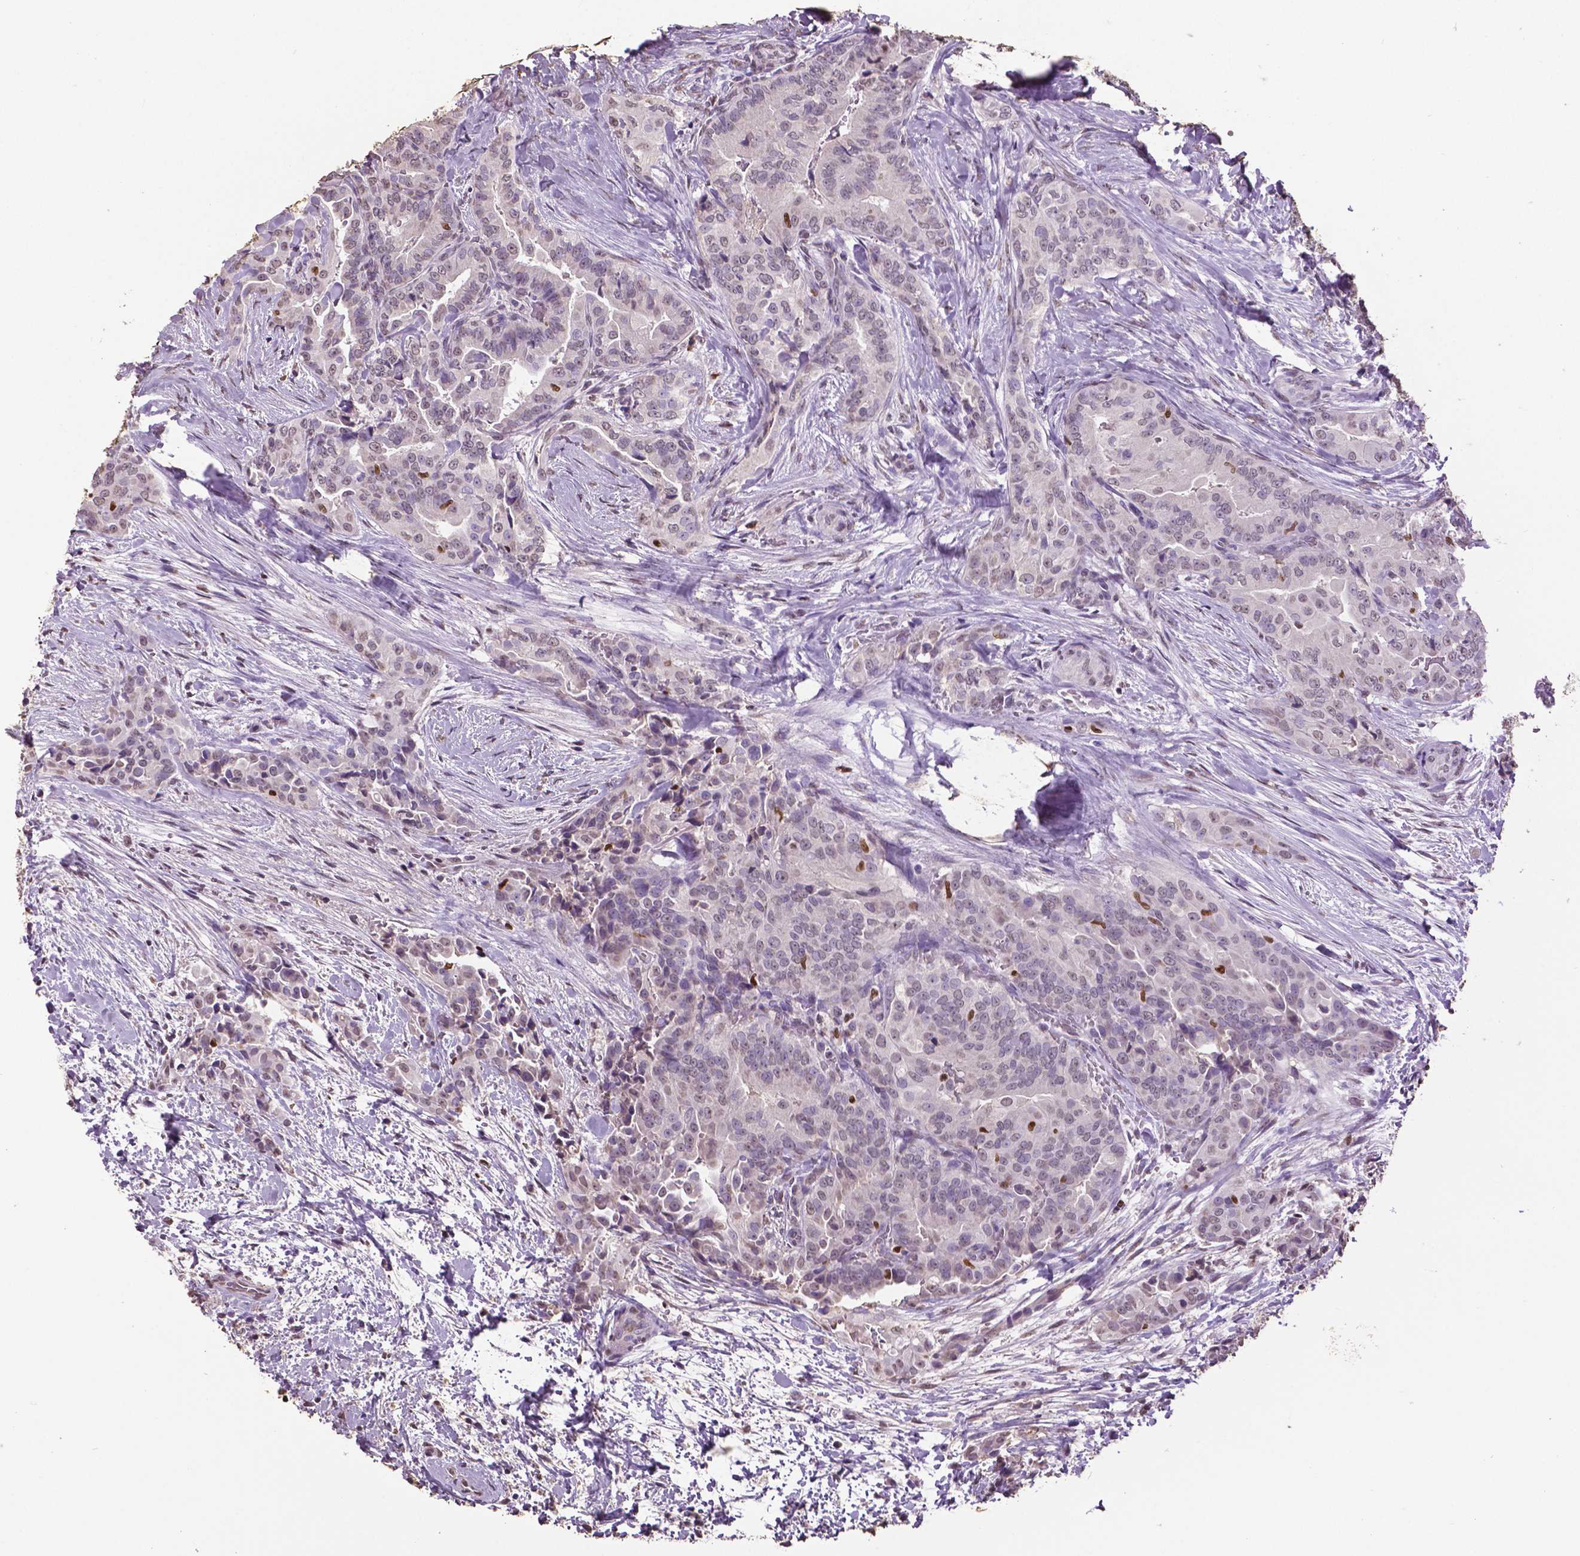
{"staining": {"intensity": "negative", "quantity": "none", "location": "none"}, "tissue": "thyroid cancer", "cell_type": "Tumor cells", "image_type": "cancer", "snomed": [{"axis": "morphology", "description": "Papillary adenocarcinoma, NOS"}, {"axis": "topography", "description": "Thyroid gland"}], "caption": "The histopathology image displays no staining of tumor cells in thyroid cancer (papillary adenocarcinoma).", "gene": "RUNX3", "patient": {"sex": "male", "age": 61}}